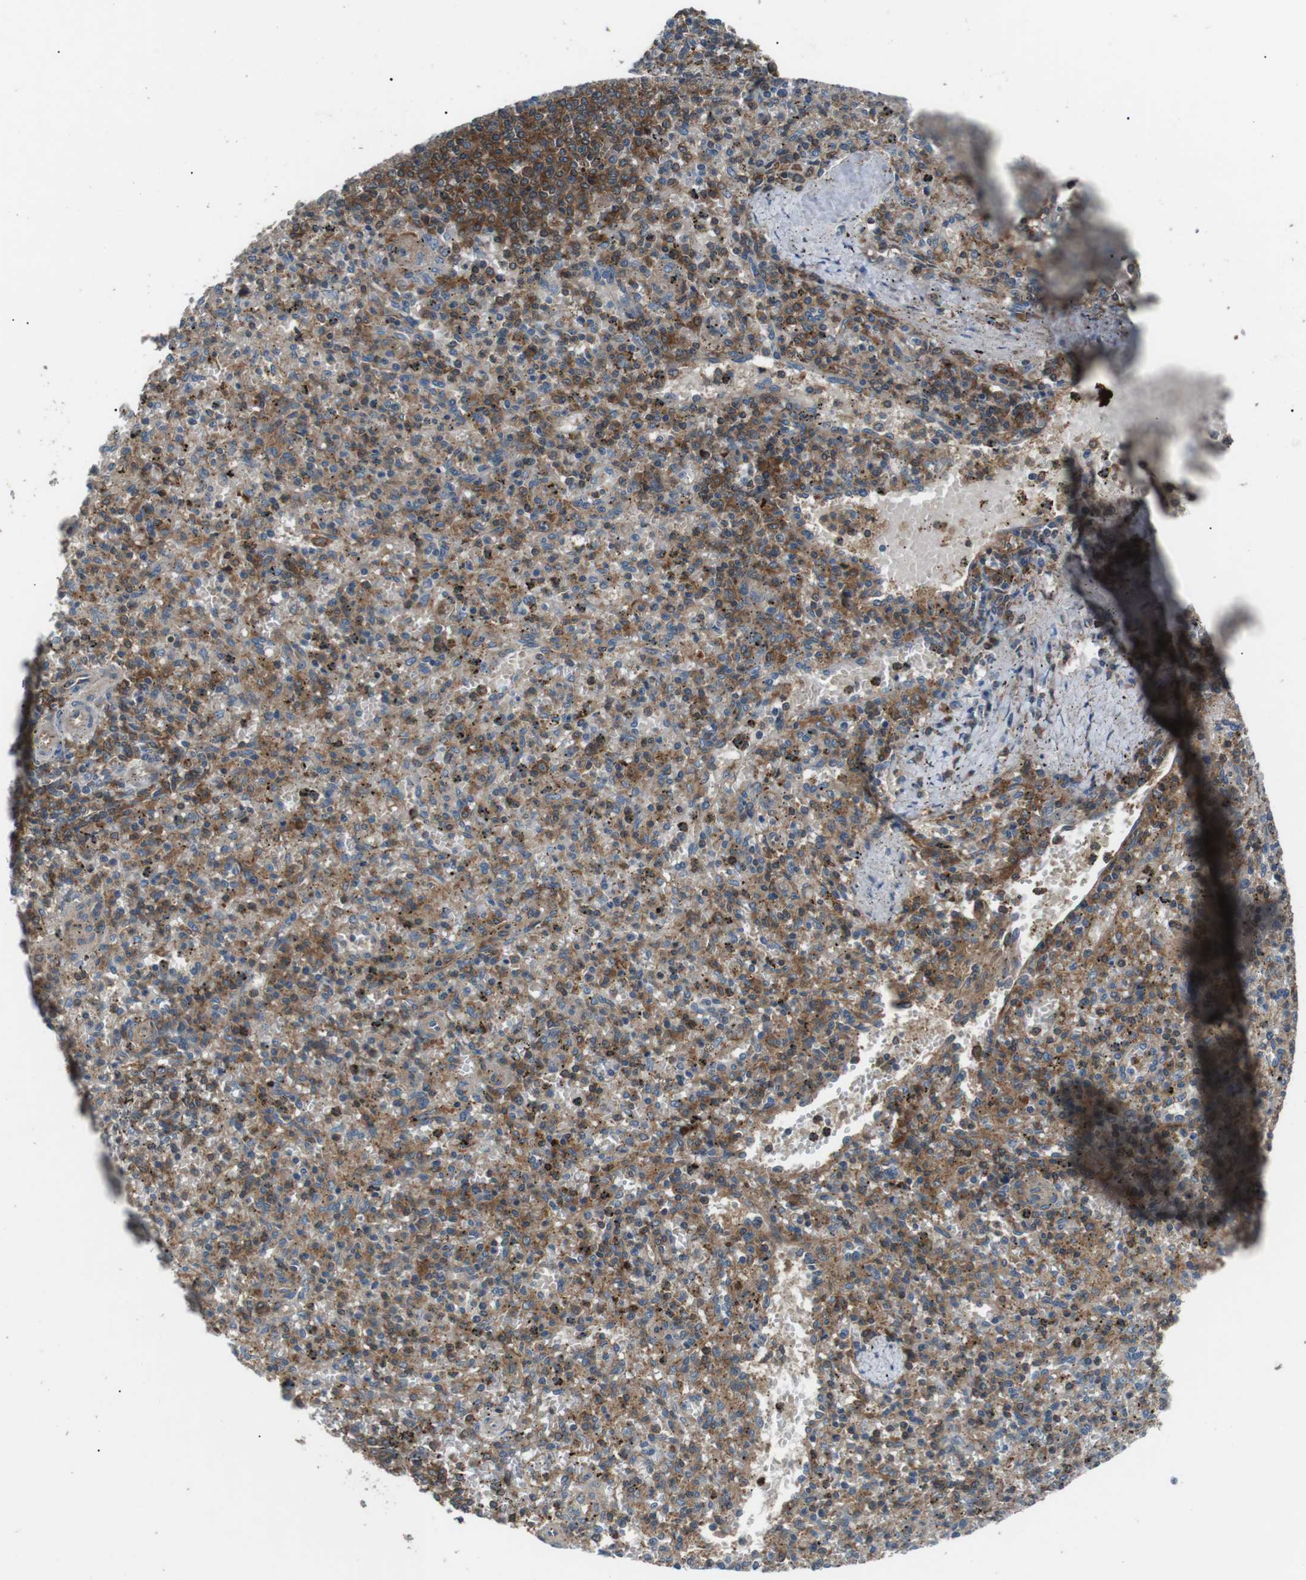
{"staining": {"intensity": "moderate", "quantity": ">75%", "location": "cytoplasmic/membranous"}, "tissue": "spleen", "cell_type": "Cells in red pulp", "image_type": "normal", "snomed": [{"axis": "morphology", "description": "Normal tissue, NOS"}, {"axis": "topography", "description": "Spleen"}], "caption": "Cells in red pulp exhibit moderate cytoplasmic/membranous positivity in about >75% of cells in benign spleen.", "gene": "GPR161", "patient": {"sex": "male", "age": 72}}